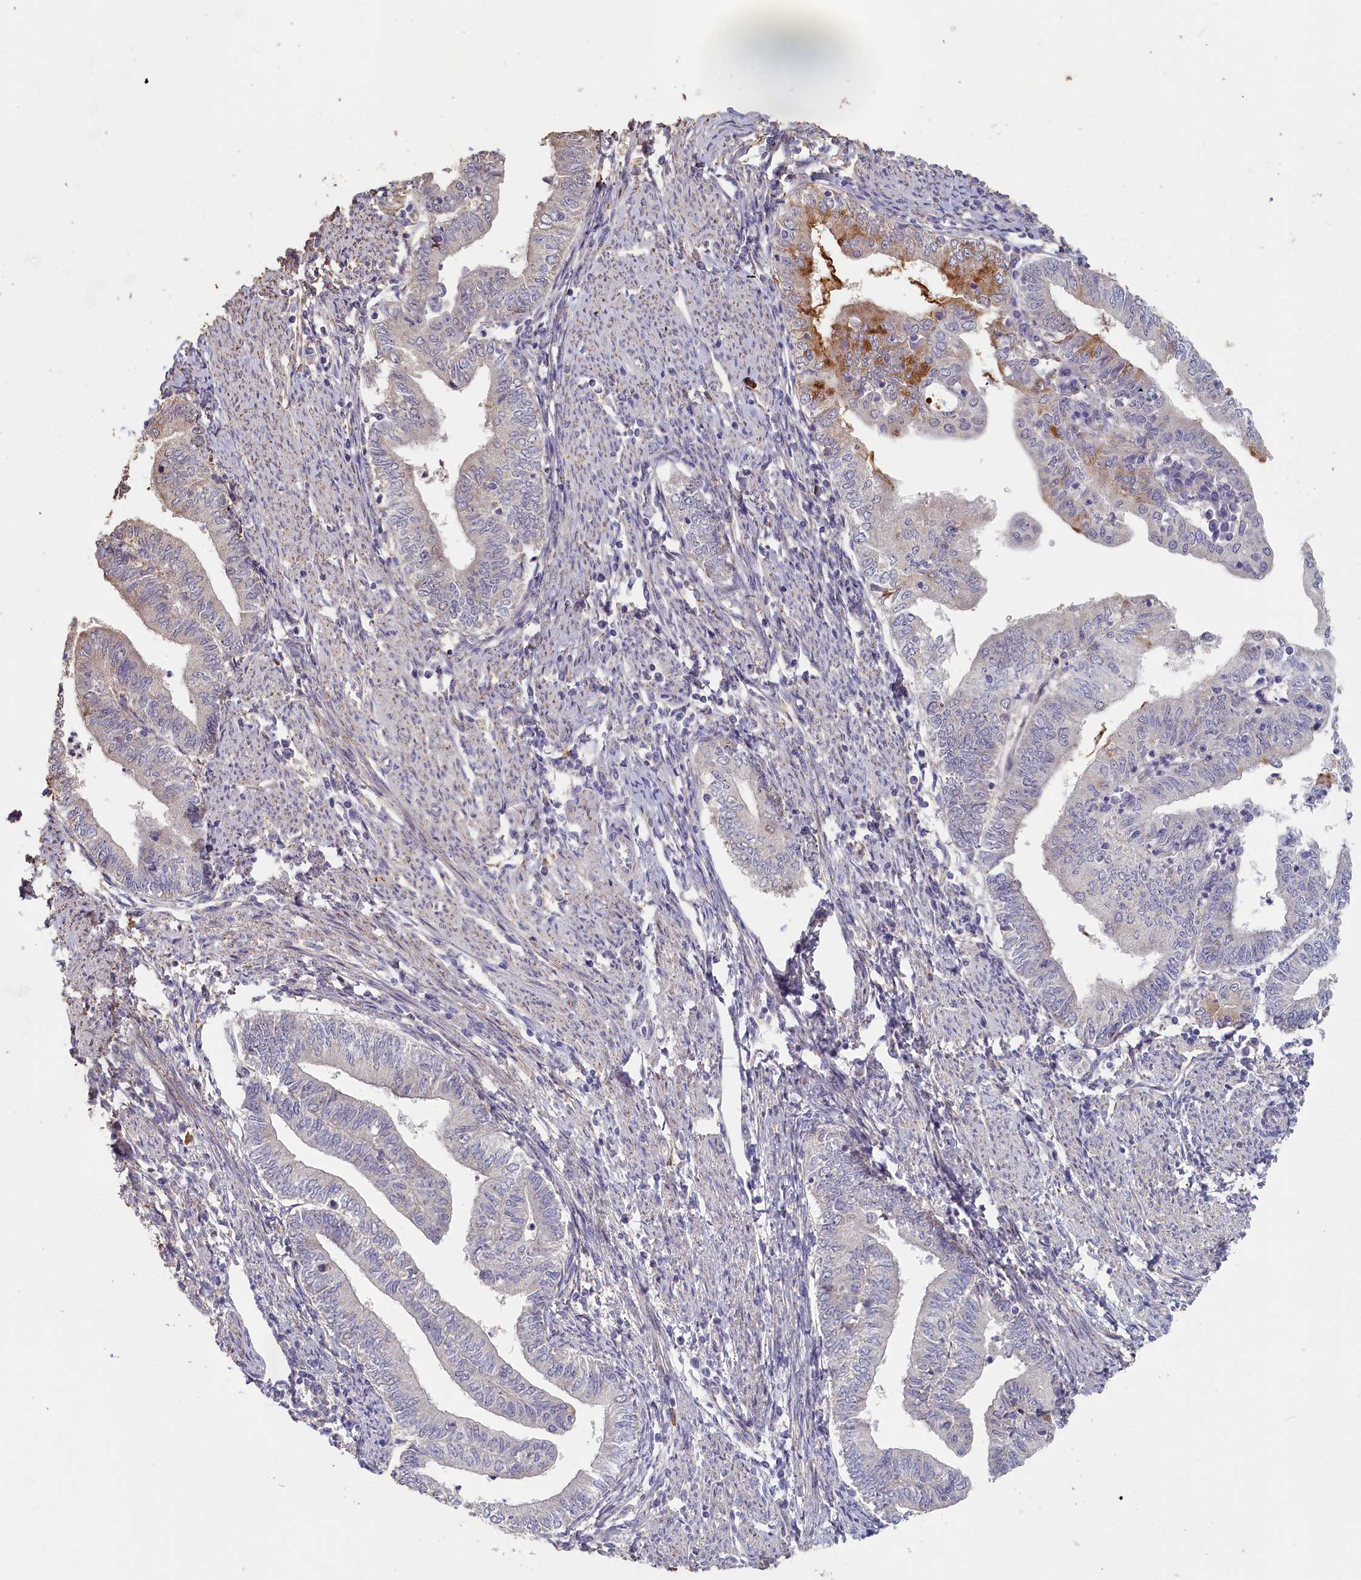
{"staining": {"intensity": "moderate", "quantity": "<25%", "location": "cytoplasmic/membranous"}, "tissue": "endometrial cancer", "cell_type": "Tumor cells", "image_type": "cancer", "snomed": [{"axis": "morphology", "description": "Adenocarcinoma, NOS"}, {"axis": "topography", "description": "Endometrium"}], "caption": "Immunohistochemistry micrograph of endometrial cancer stained for a protein (brown), which demonstrates low levels of moderate cytoplasmic/membranous positivity in about <25% of tumor cells.", "gene": "STX16", "patient": {"sex": "female", "age": 66}}